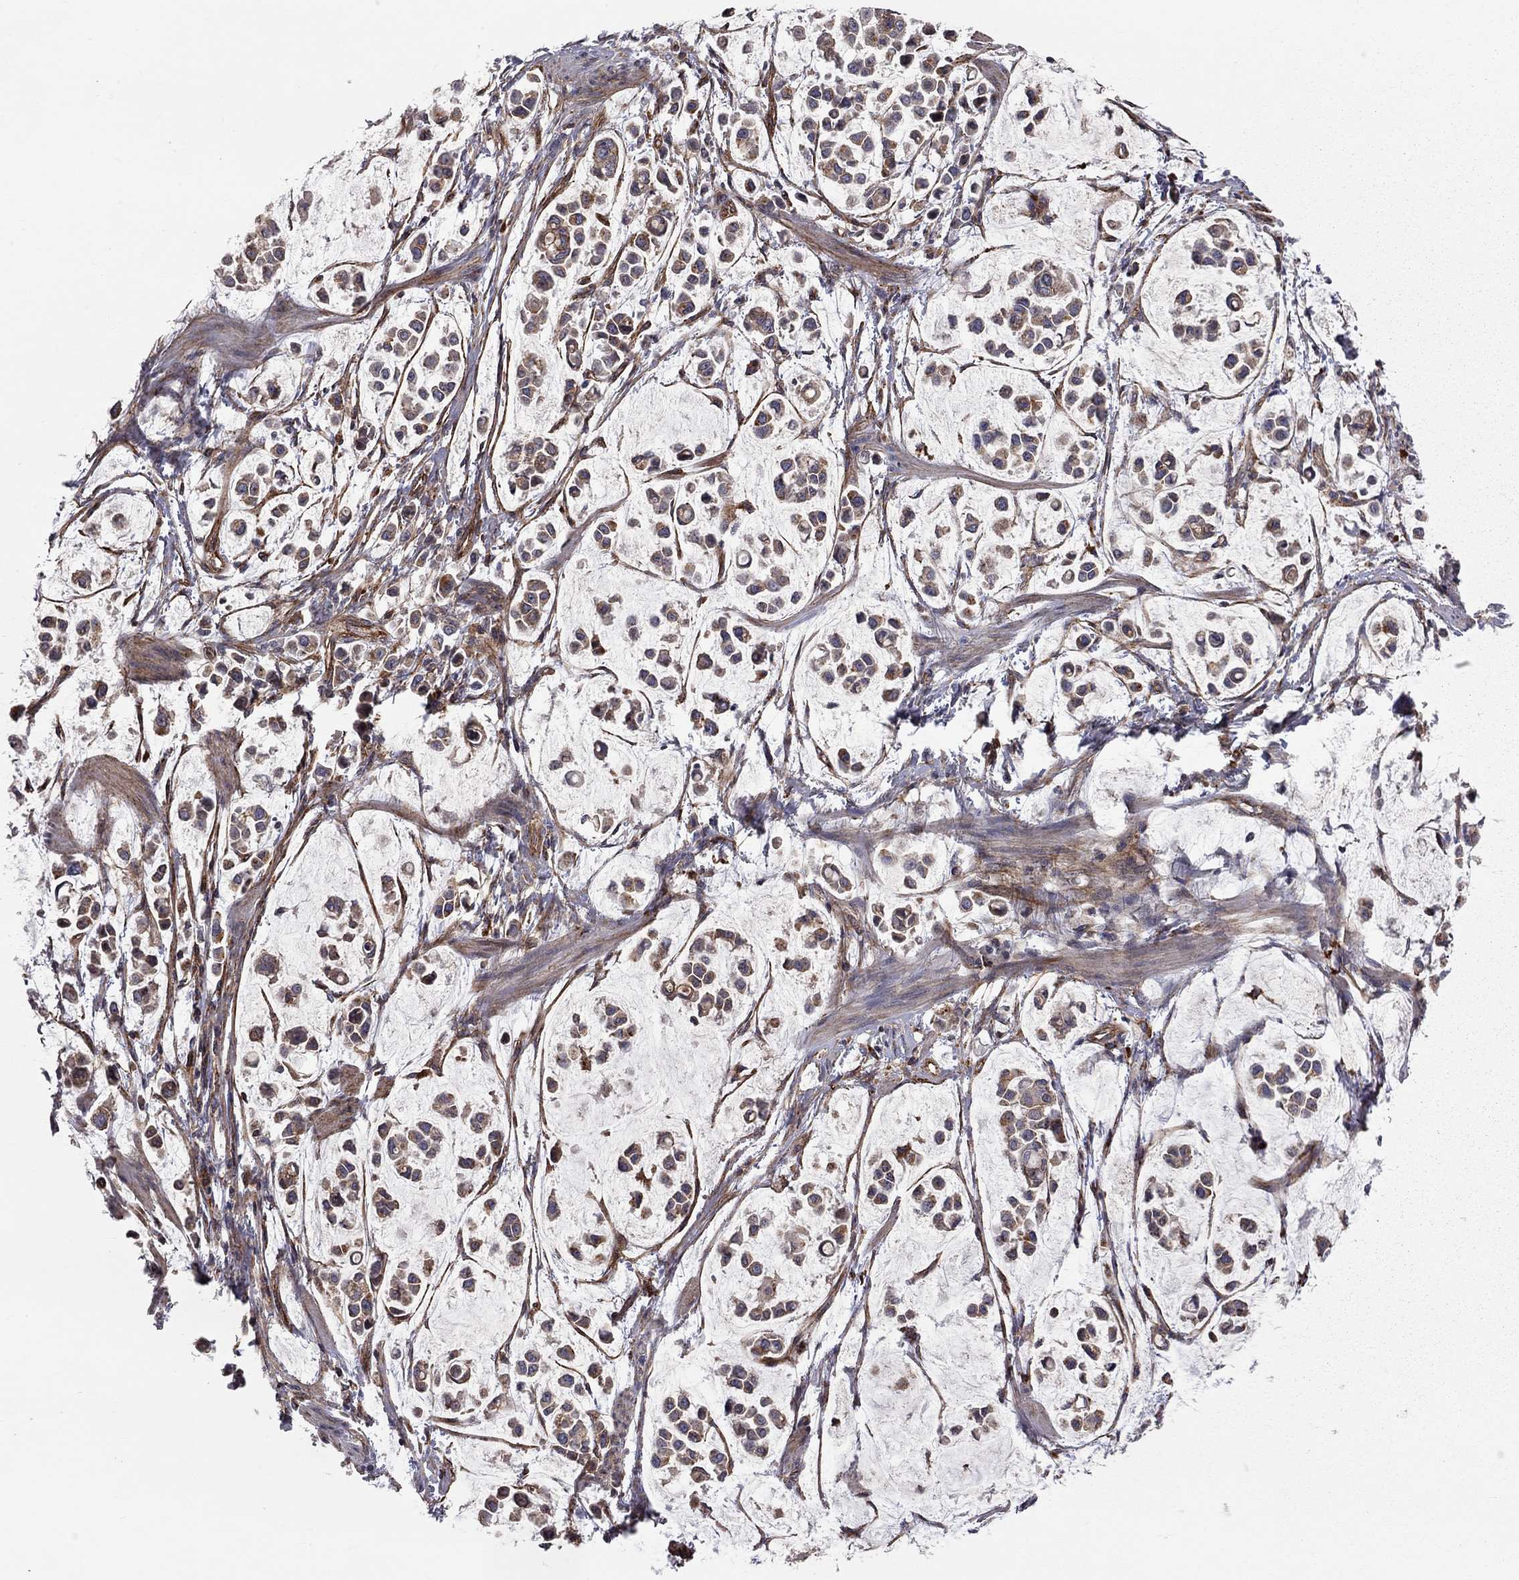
{"staining": {"intensity": "moderate", "quantity": "25%-75%", "location": "cytoplasmic/membranous"}, "tissue": "stomach cancer", "cell_type": "Tumor cells", "image_type": "cancer", "snomed": [{"axis": "morphology", "description": "Adenocarcinoma, NOS"}, {"axis": "topography", "description": "Stomach"}], "caption": "A brown stain labels moderate cytoplasmic/membranous expression of a protein in human stomach adenocarcinoma tumor cells. (DAB (3,3'-diaminobenzidine) IHC, brown staining for protein, blue staining for nuclei).", "gene": "RASEF", "patient": {"sex": "male", "age": 82}}